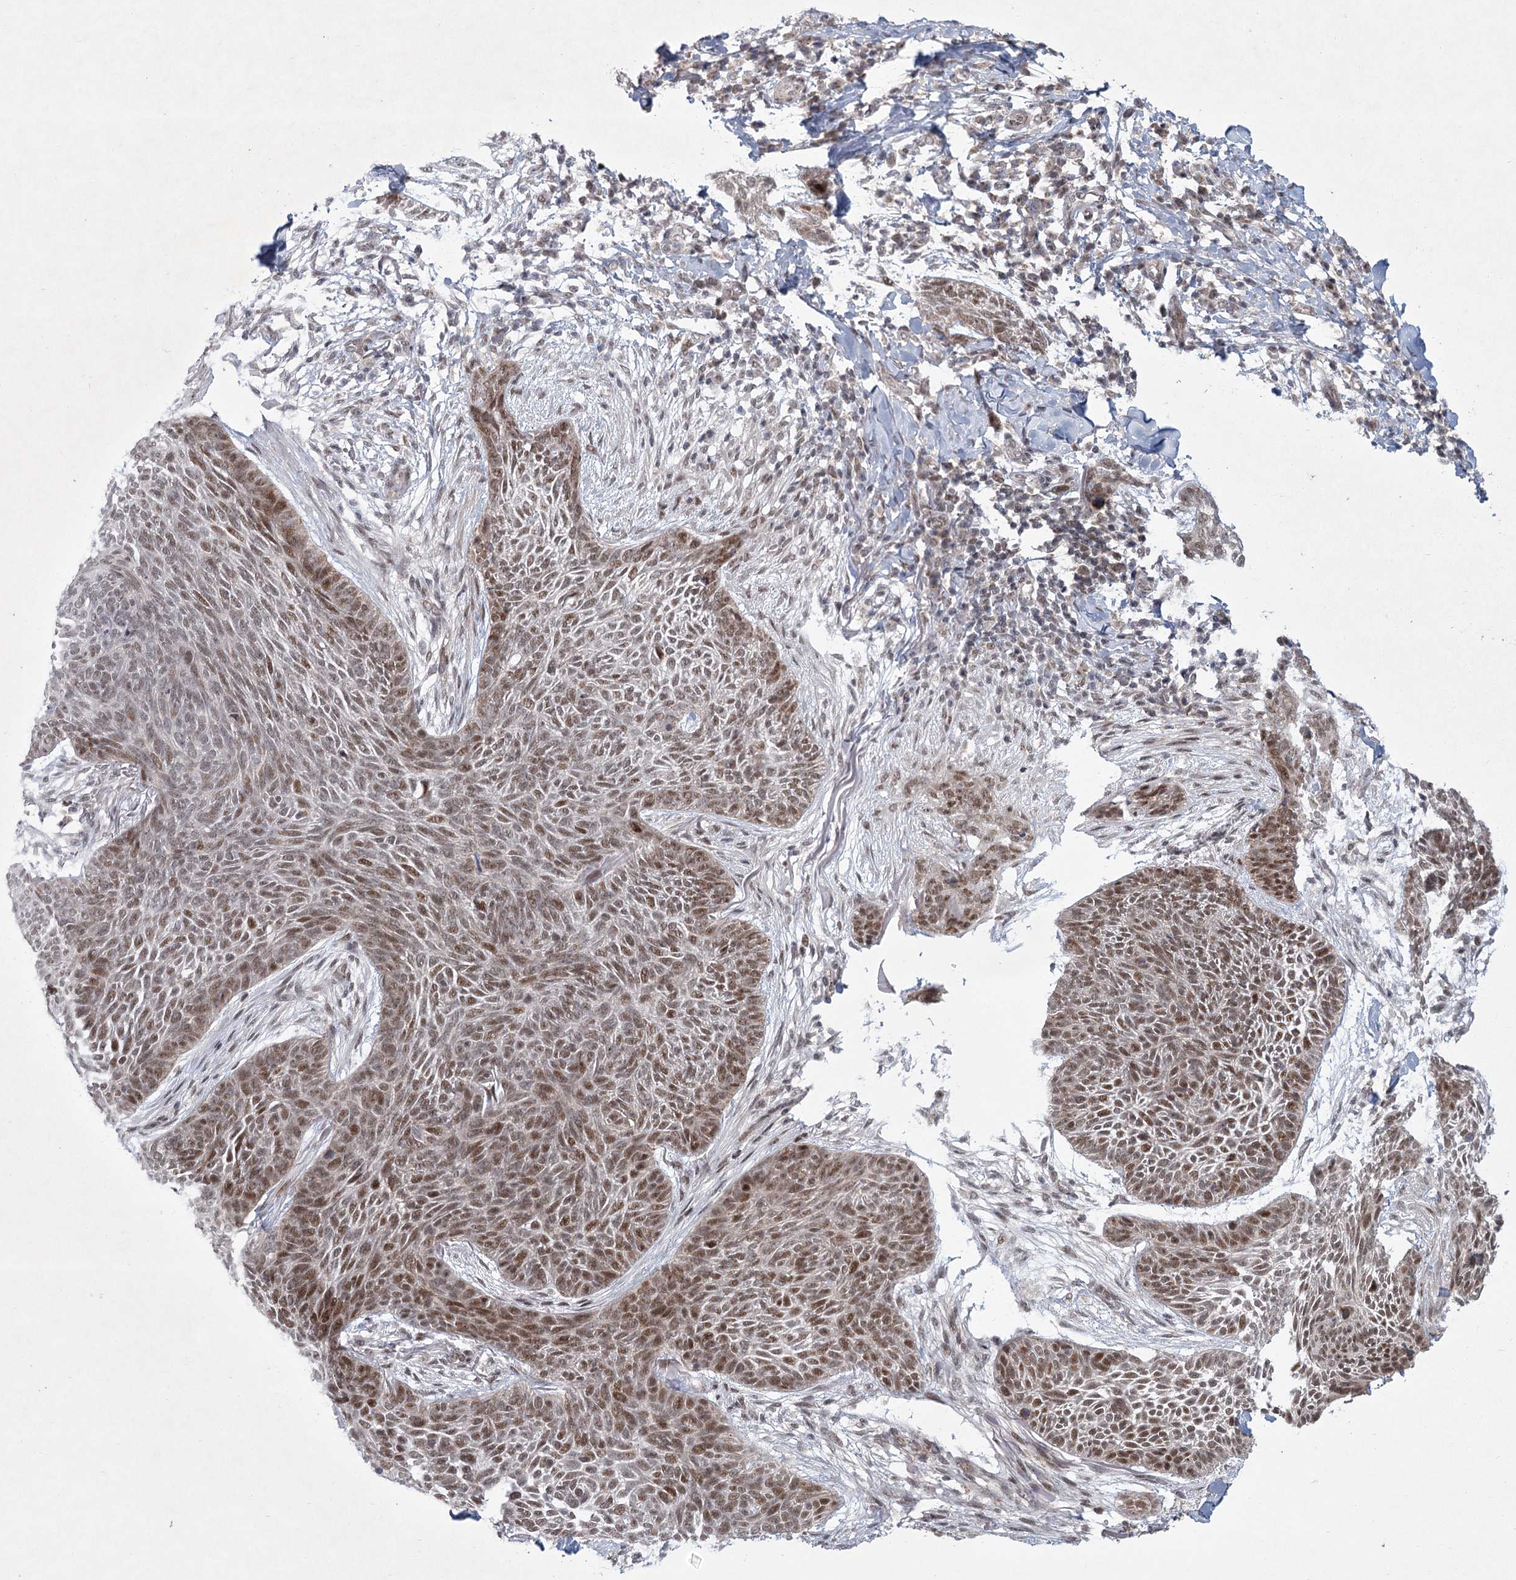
{"staining": {"intensity": "moderate", "quantity": ">75%", "location": "nuclear"}, "tissue": "skin cancer", "cell_type": "Tumor cells", "image_type": "cancer", "snomed": [{"axis": "morphology", "description": "Basal cell carcinoma"}, {"axis": "topography", "description": "Skin"}], "caption": "Tumor cells show medium levels of moderate nuclear positivity in approximately >75% of cells in skin cancer (basal cell carcinoma).", "gene": "CIB4", "patient": {"sex": "male", "age": 85}}